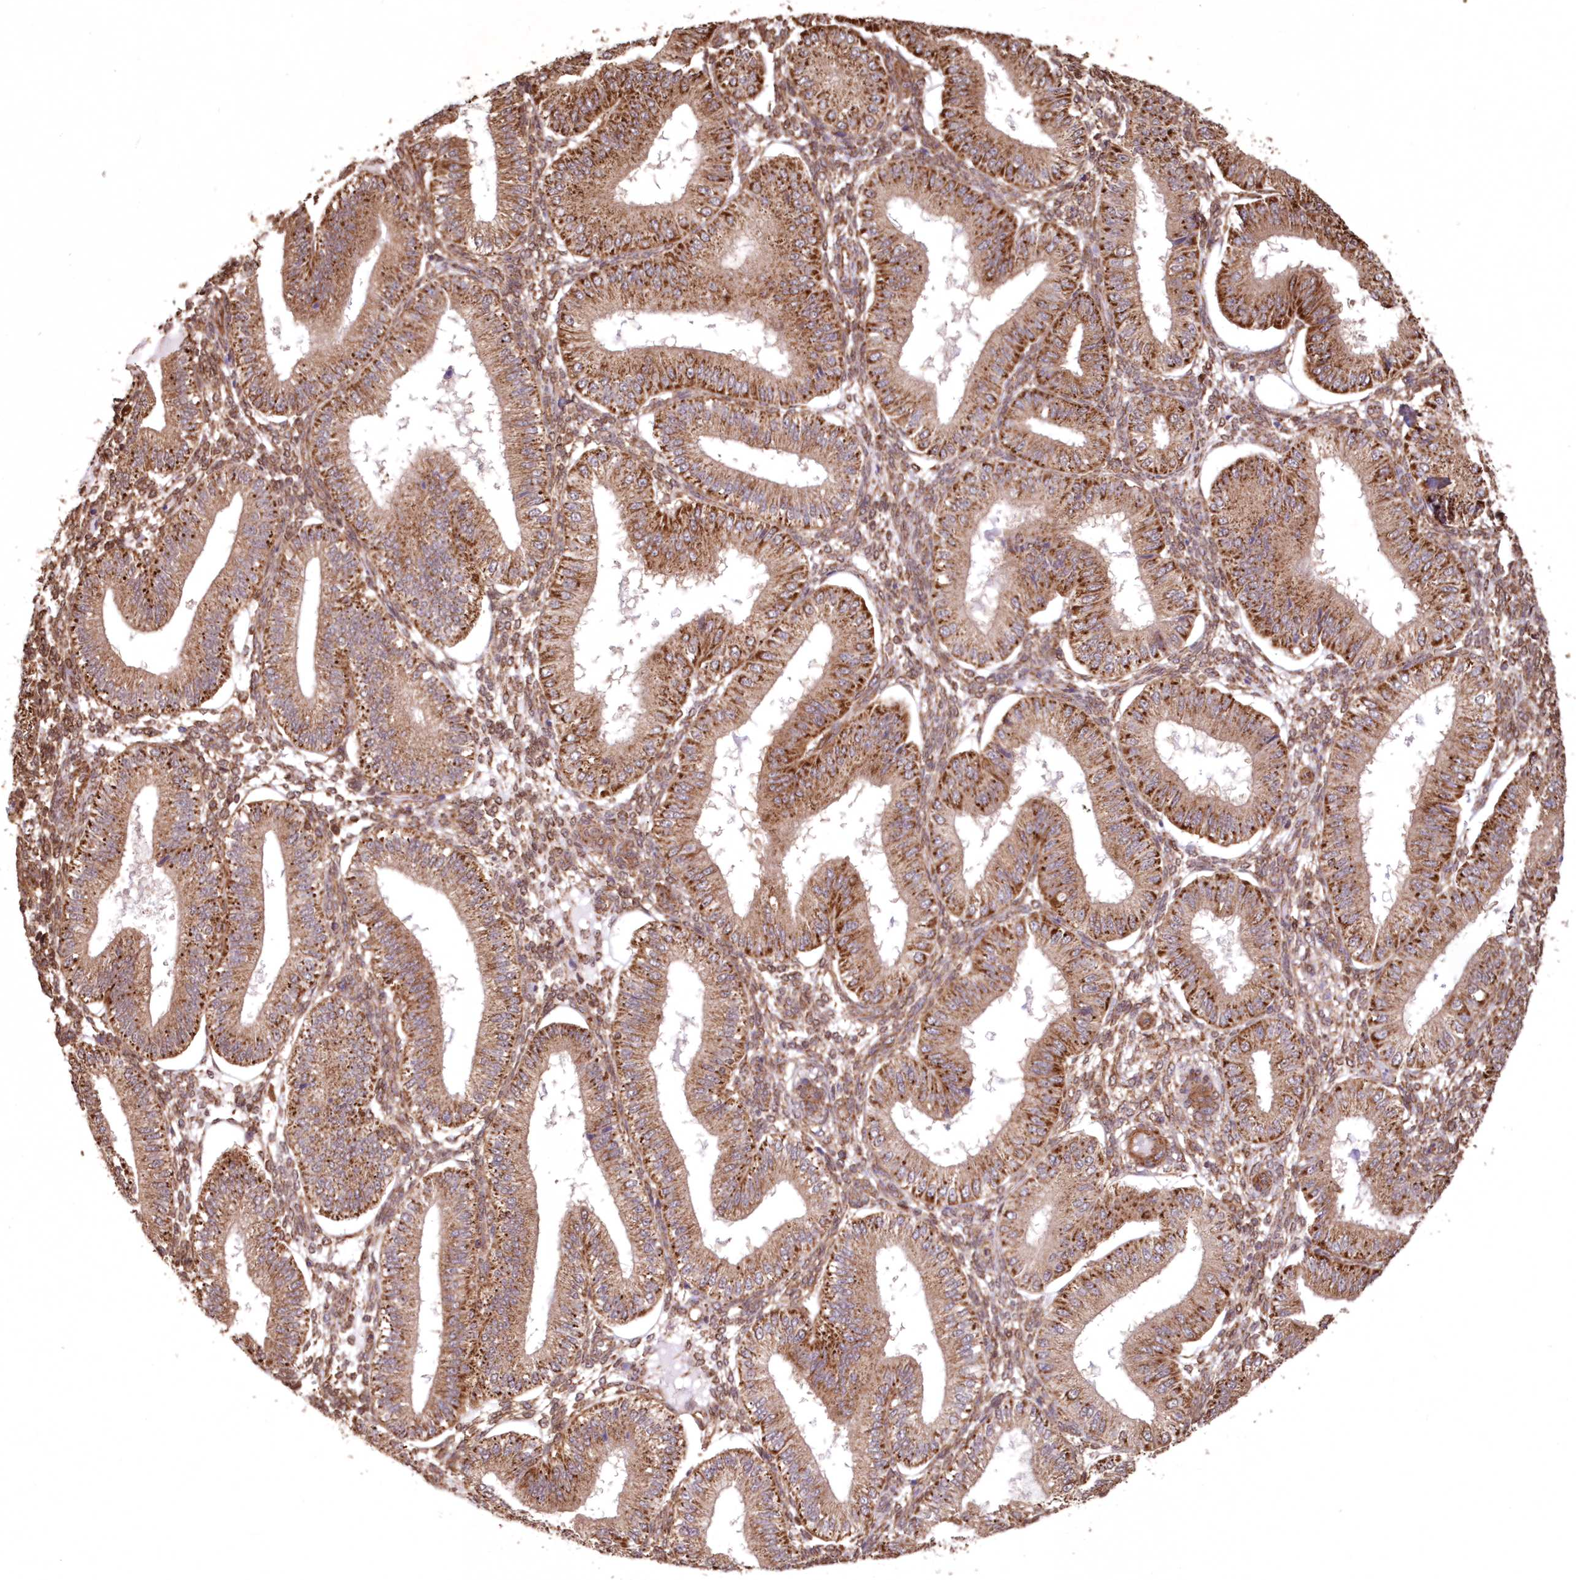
{"staining": {"intensity": "moderate", "quantity": ">75%", "location": "cytoplasmic/membranous"}, "tissue": "endometrium", "cell_type": "Cells in endometrial stroma", "image_type": "normal", "snomed": [{"axis": "morphology", "description": "Normal tissue, NOS"}, {"axis": "topography", "description": "Endometrium"}], "caption": "Immunohistochemistry (DAB (3,3'-diaminobenzidine)) staining of unremarkable endometrium displays moderate cytoplasmic/membranous protein expression in about >75% of cells in endometrial stroma.", "gene": "TMEM139", "patient": {"sex": "female", "age": 39}}